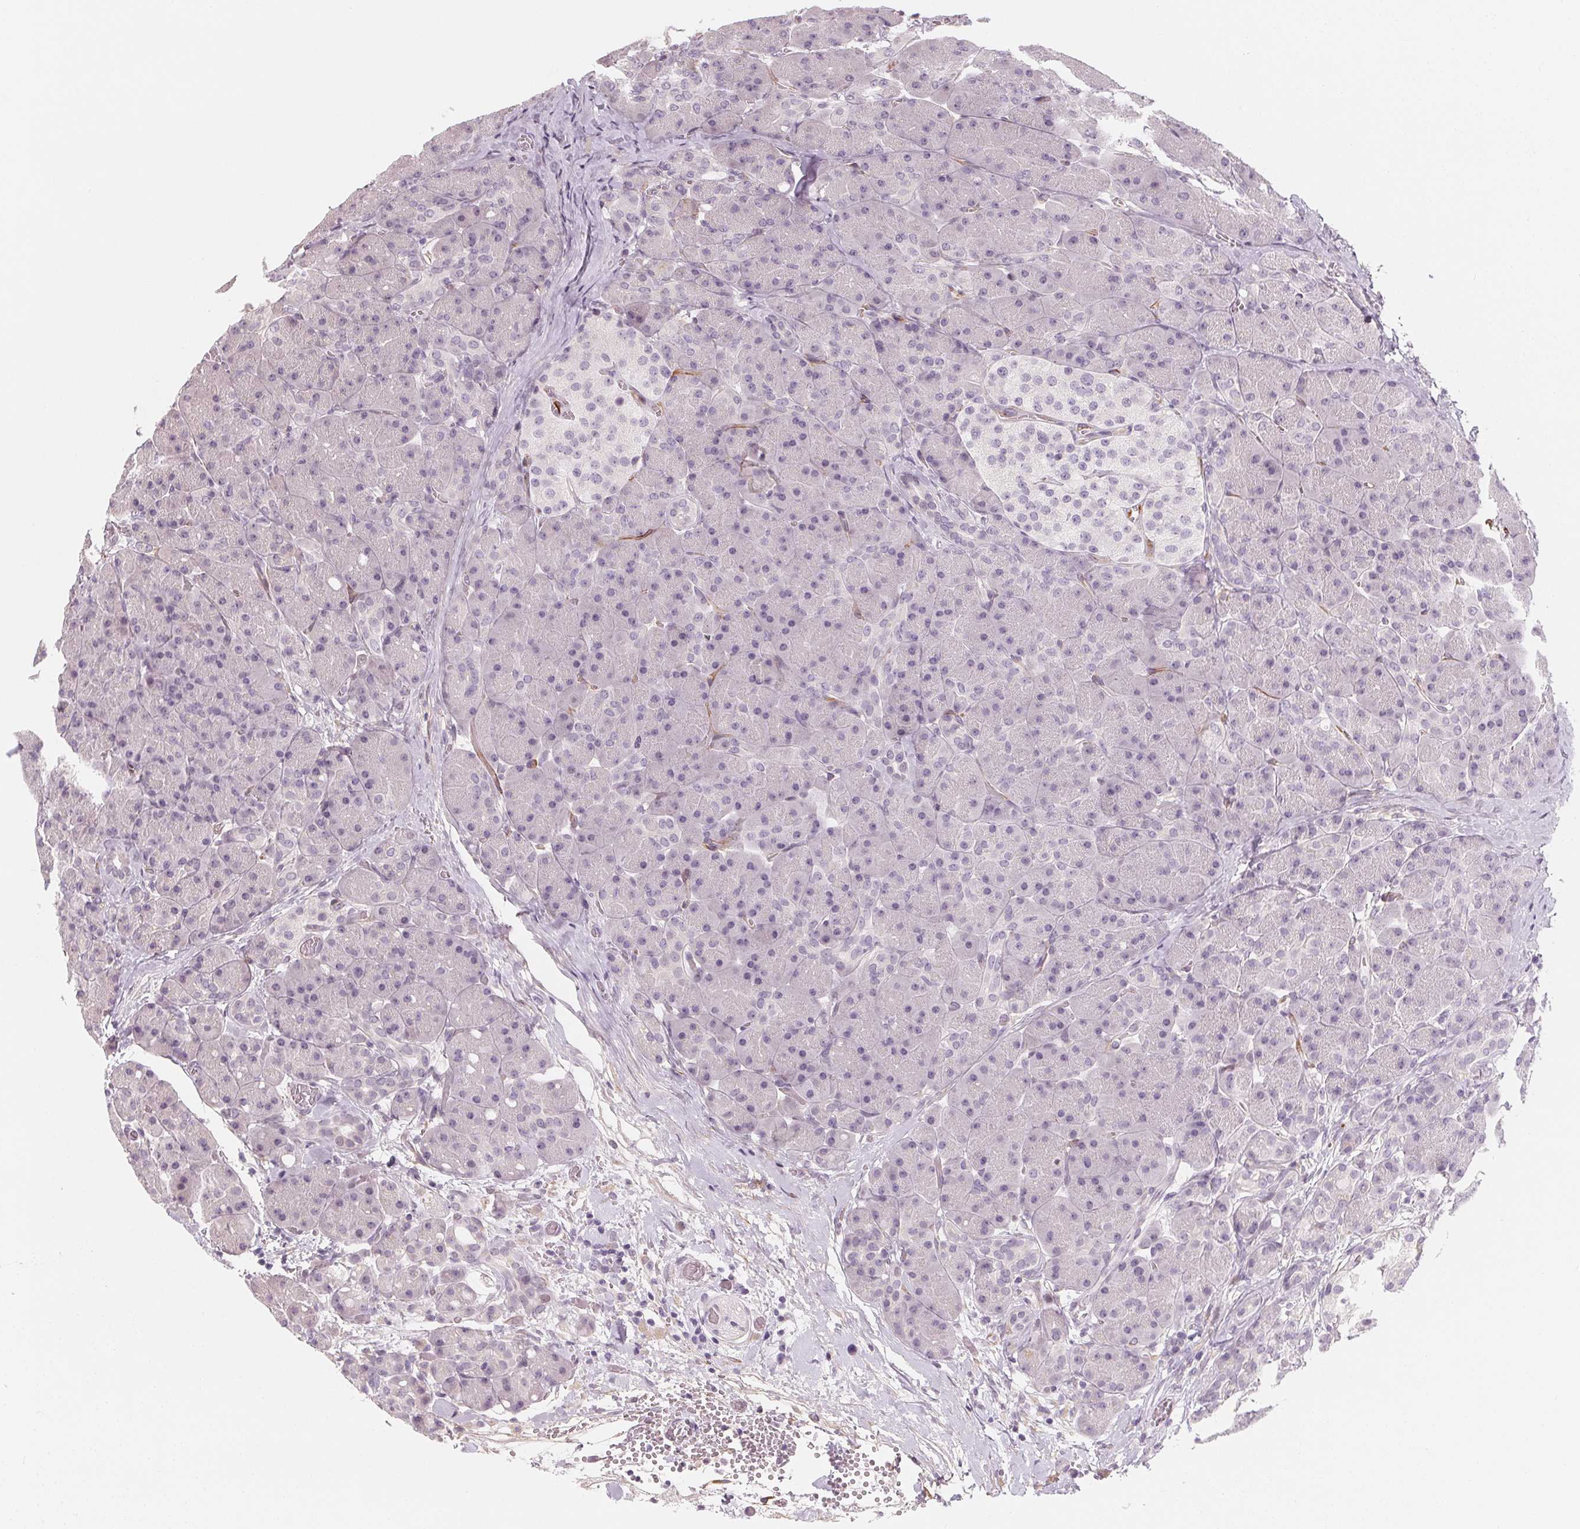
{"staining": {"intensity": "negative", "quantity": "none", "location": "none"}, "tissue": "pancreas", "cell_type": "Exocrine glandular cells", "image_type": "normal", "snomed": [{"axis": "morphology", "description": "Normal tissue, NOS"}, {"axis": "topography", "description": "Pancreas"}], "caption": "Immunohistochemistry (IHC) photomicrograph of unremarkable pancreas: human pancreas stained with DAB (3,3'-diaminobenzidine) displays no significant protein expression in exocrine glandular cells.", "gene": "CCDC96", "patient": {"sex": "male", "age": 55}}